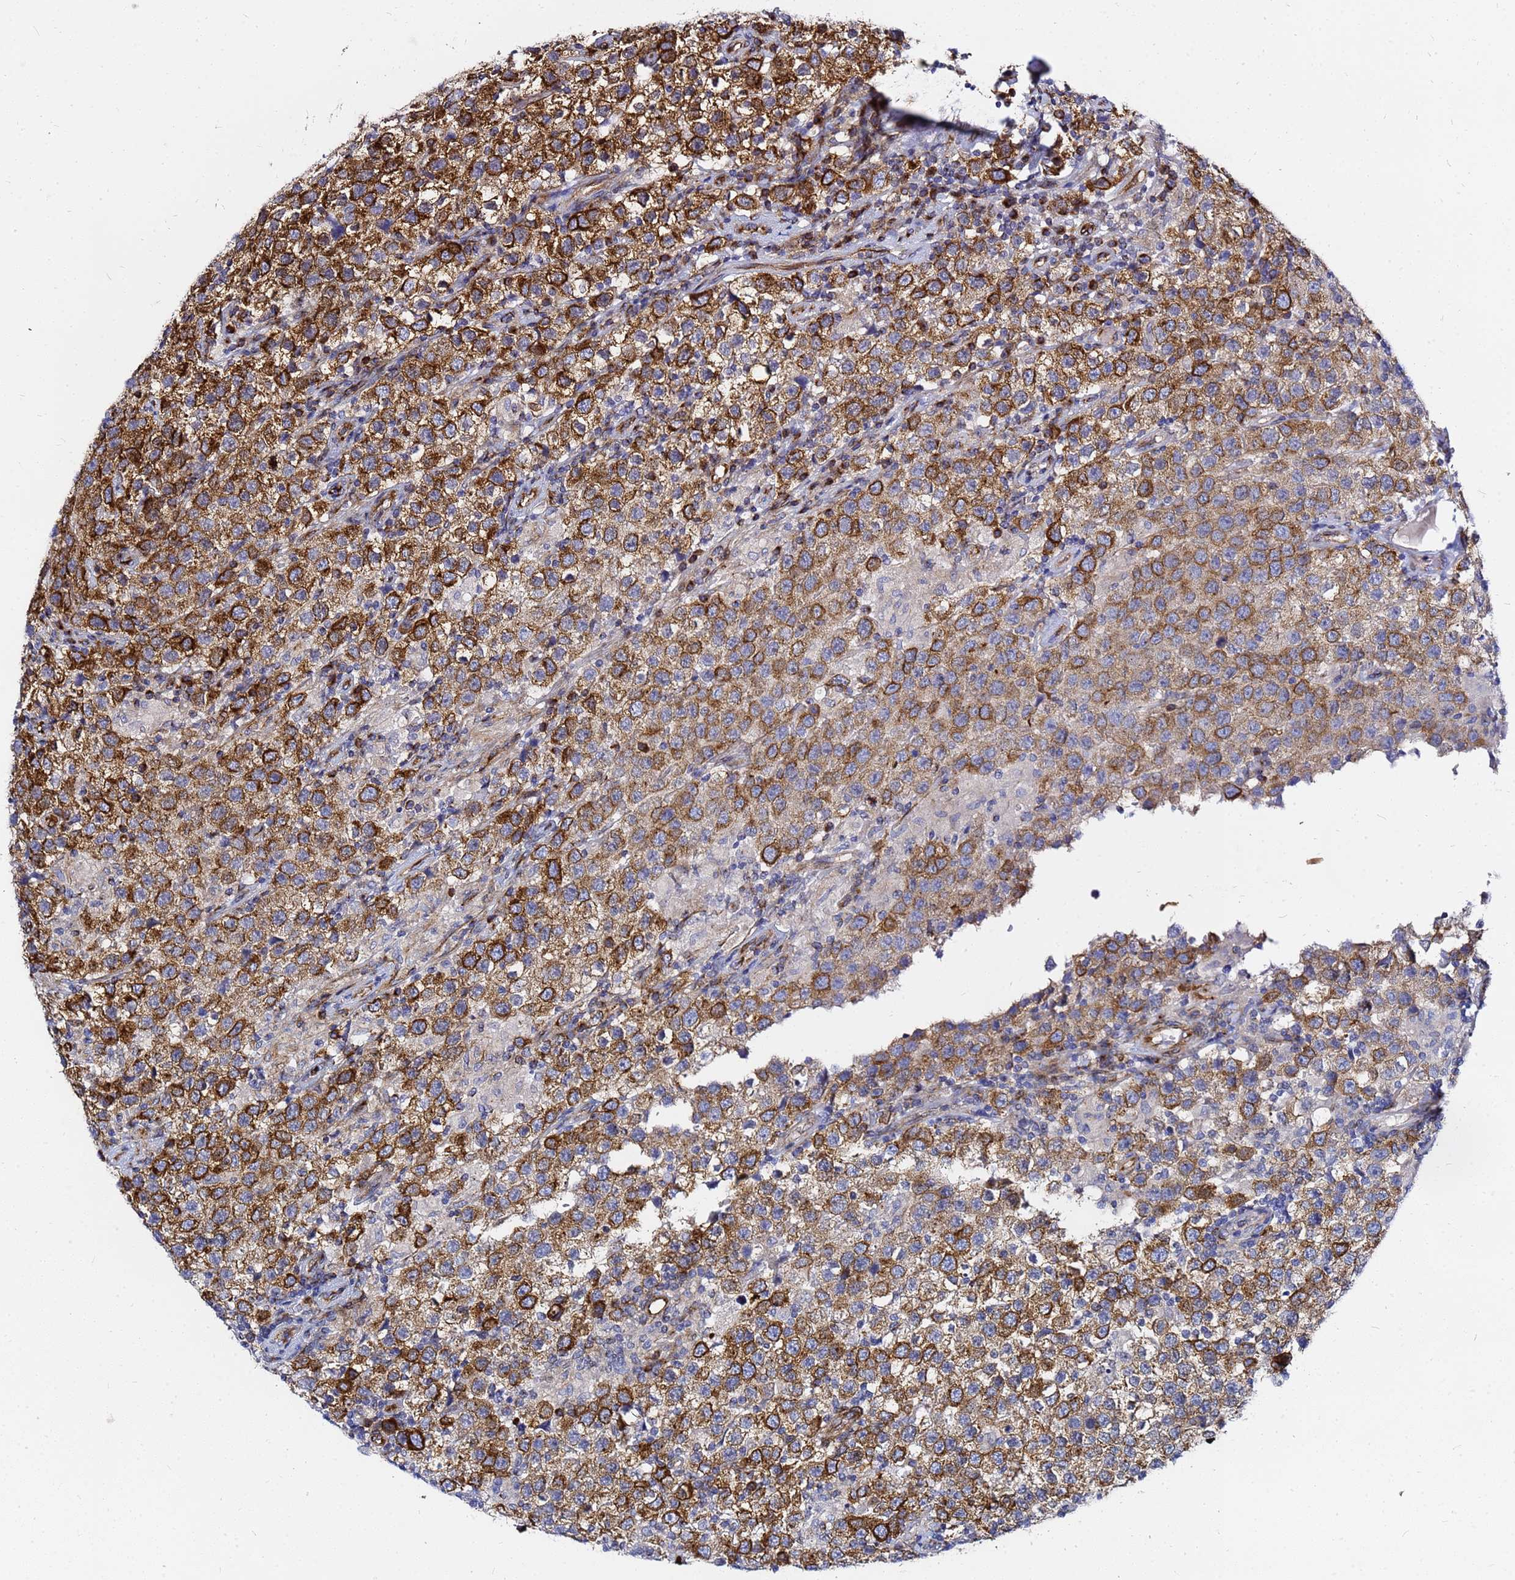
{"staining": {"intensity": "strong", "quantity": ">75%", "location": "cytoplasmic/membranous"}, "tissue": "testis cancer", "cell_type": "Tumor cells", "image_type": "cancer", "snomed": [{"axis": "morphology", "description": "Seminoma, NOS"}, {"axis": "morphology", "description": "Carcinoma, Embryonal, NOS"}, {"axis": "topography", "description": "Testis"}], "caption": "This histopathology image reveals embryonal carcinoma (testis) stained with IHC to label a protein in brown. The cytoplasmic/membranous of tumor cells show strong positivity for the protein. Nuclei are counter-stained blue.", "gene": "TUBA8", "patient": {"sex": "male", "age": 41}}